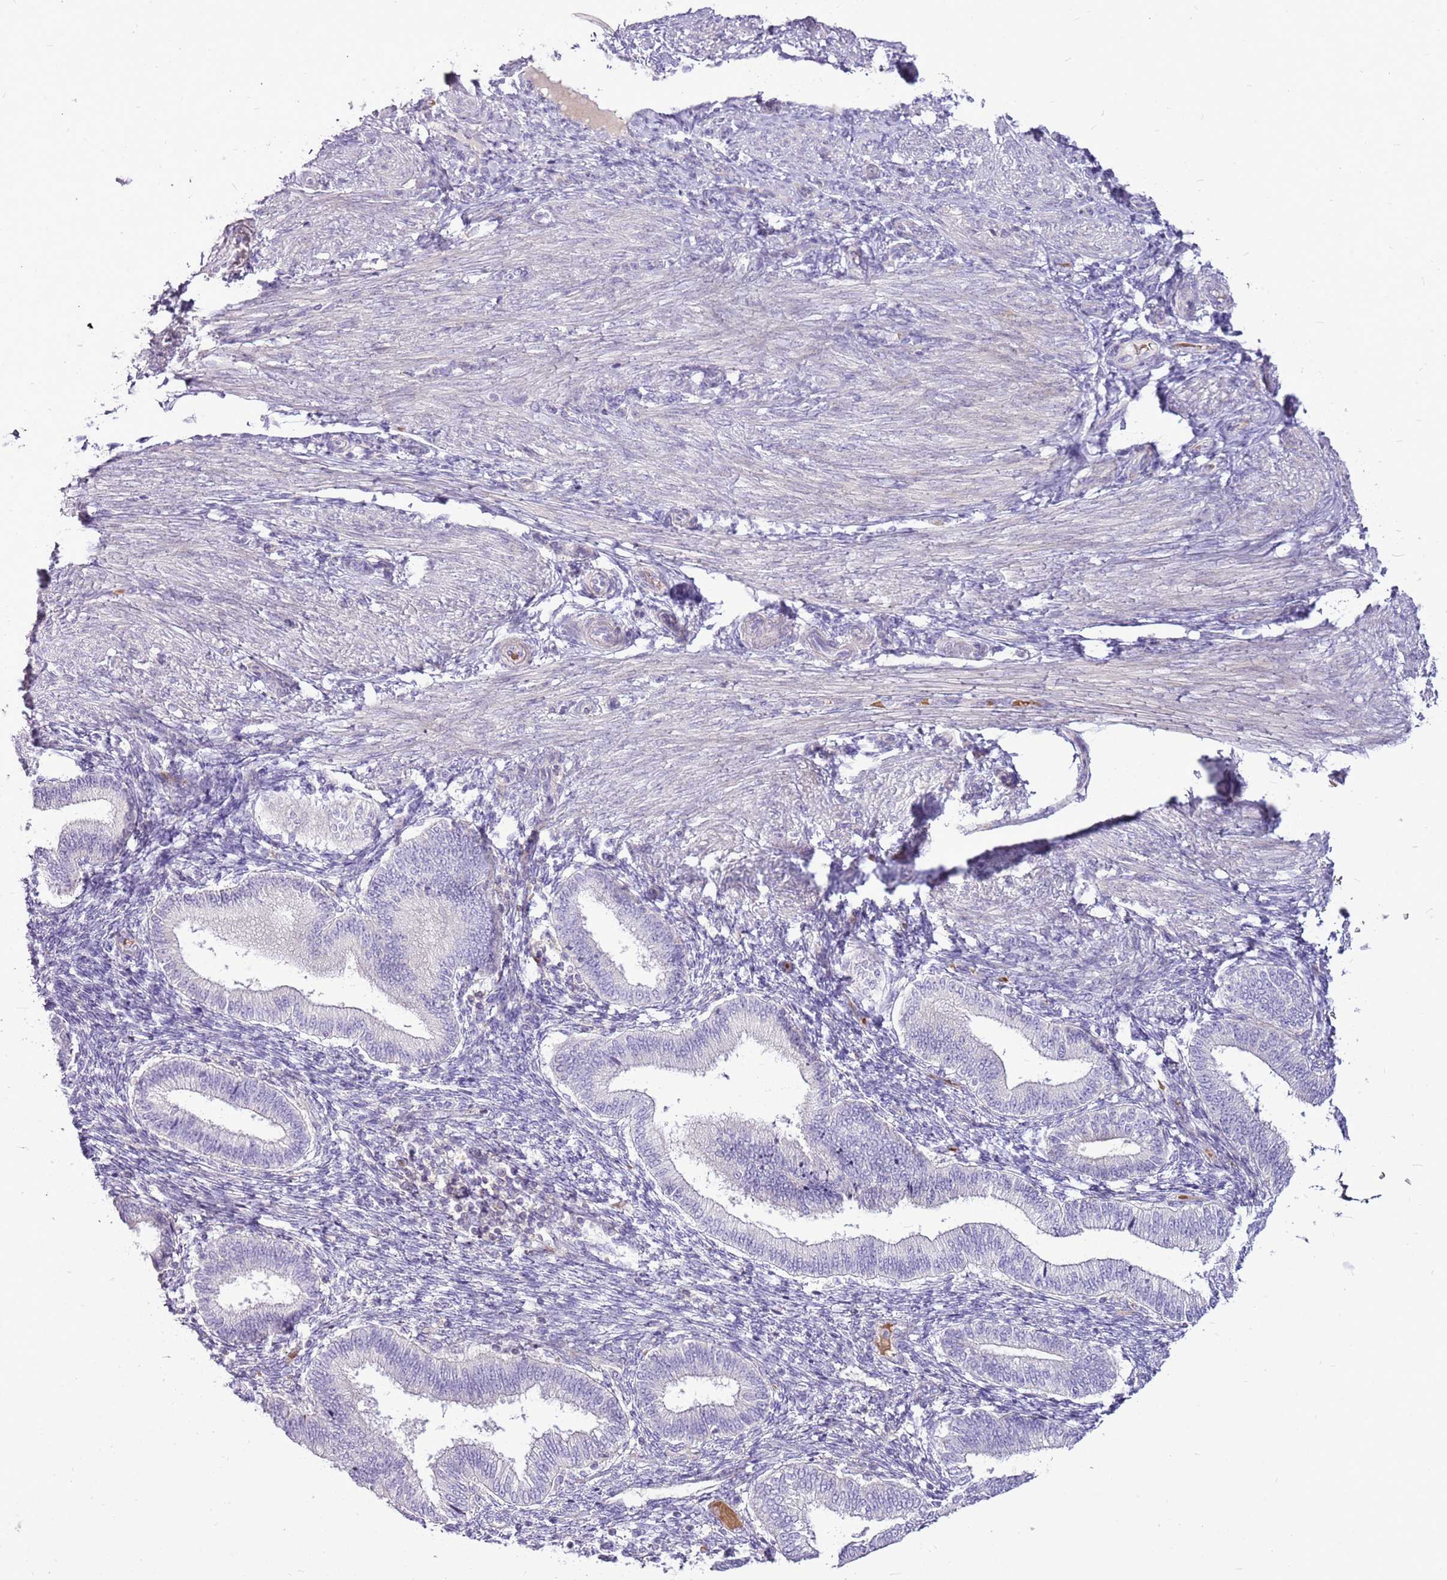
{"staining": {"intensity": "negative", "quantity": "none", "location": "none"}, "tissue": "endometrium", "cell_type": "Cells in endometrial stroma", "image_type": "normal", "snomed": [{"axis": "morphology", "description": "Normal tissue, NOS"}, {"axis": "topography", "description": "Endometrium"}], "caption": "This is a micrograph of immunohistochemistry staining of normal endometrium, which shows no staining in cells in endometrial stroma.", "gene": "CHAC2", "patient": {"sex": "female", "age": 39}}